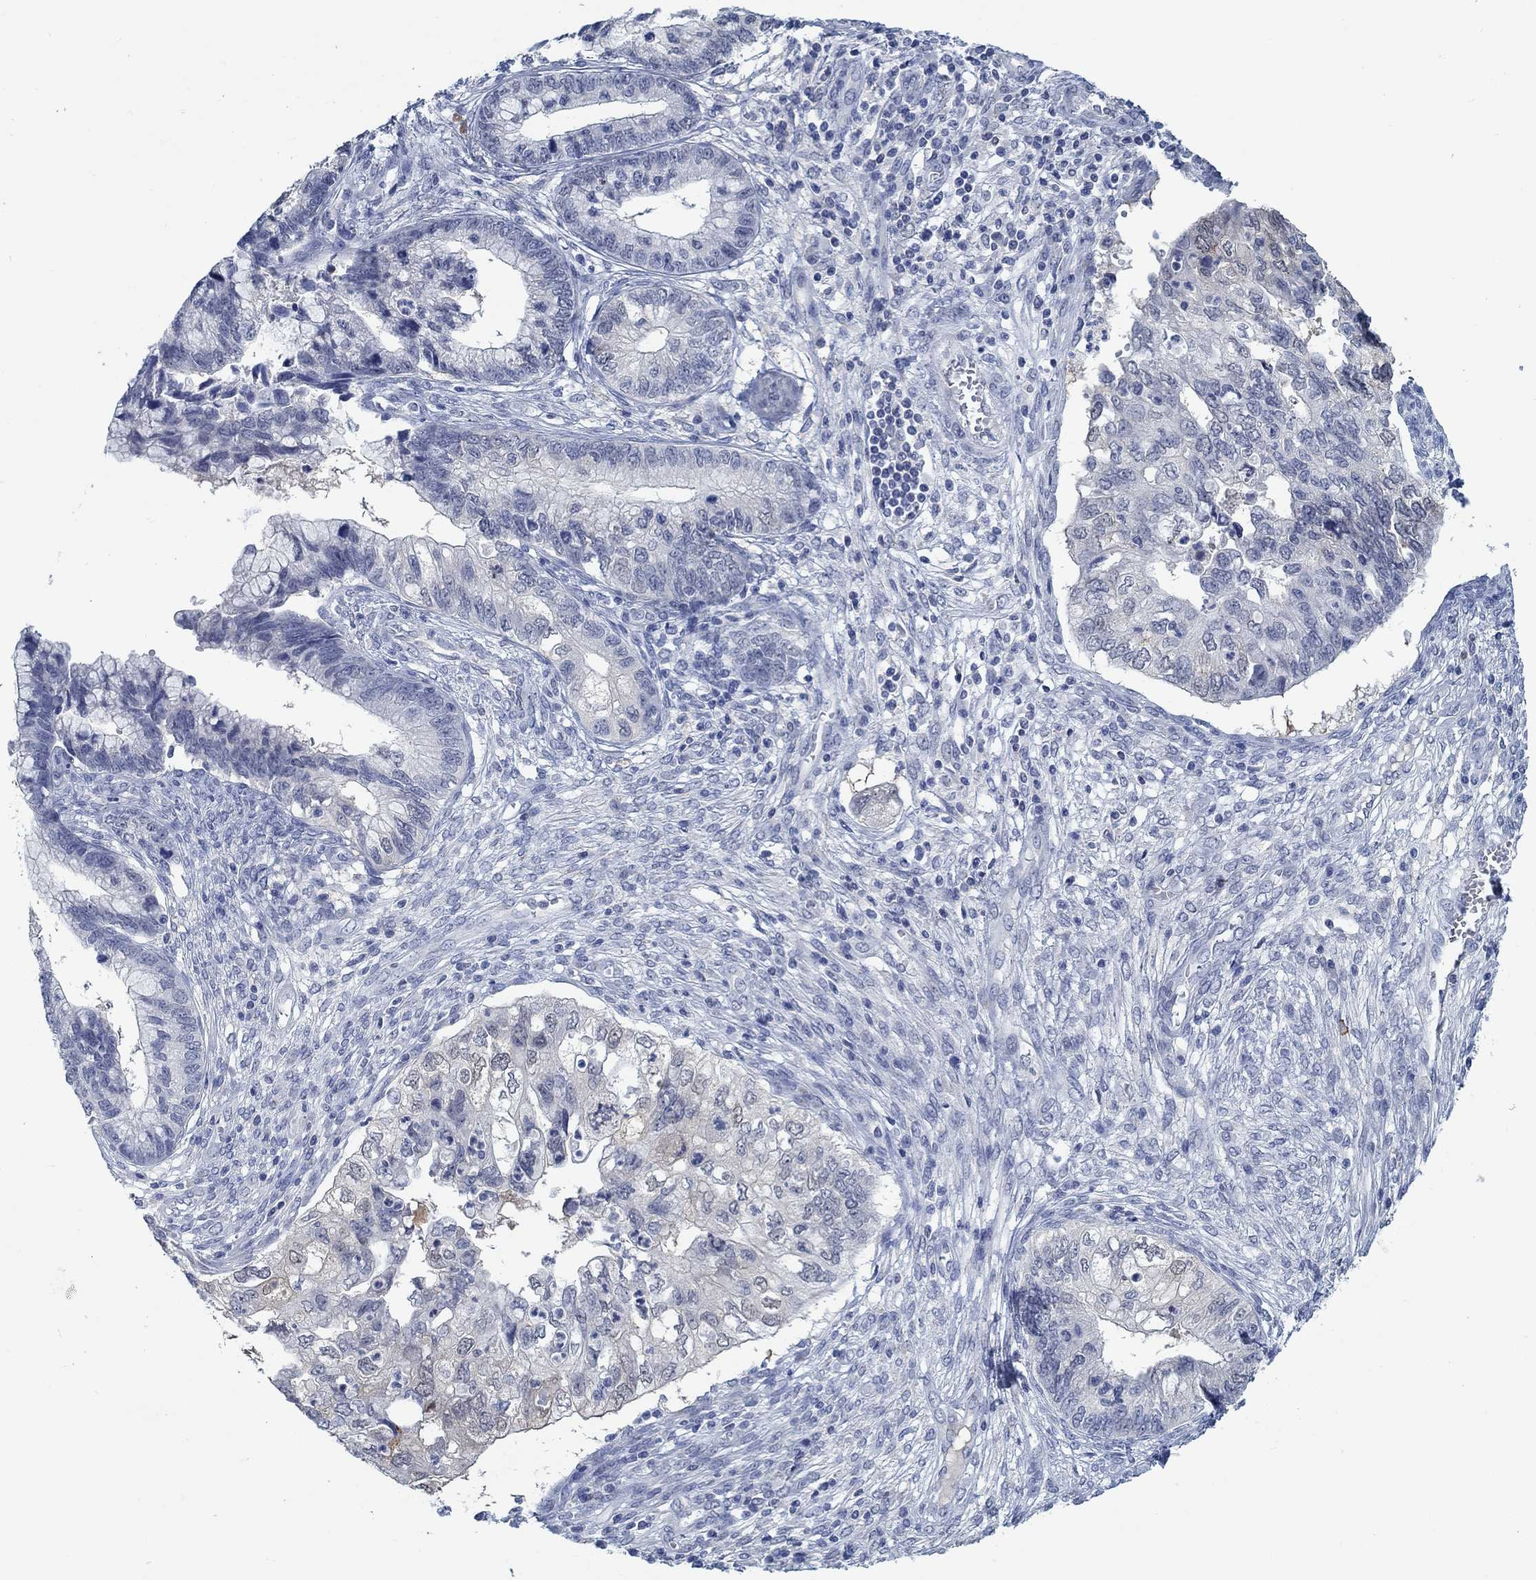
{"staining": {"intensity": "negative", "quantity": "none", "location": "none"}, "tissue": "cervical cancer", "cell_type": "Tumor cells", "image_type": "cancer", "snomed": [{"axis": "morphology", "description": "Adenocarcinoma, NOS"}, {"axis": "topography", "description": "Cervix"}], "caption": "Tumor cells show no significant protein staining in cervical cancer (adenocarcinoma). (Stains: DAB (3,3'-diaminobenzidine) IHC with hematoxylin counter stain, Microscopy: brightfield microscopy at high magnification).", "gene": "TEKT4", "patient": {"sex": "female", "age": 44}}